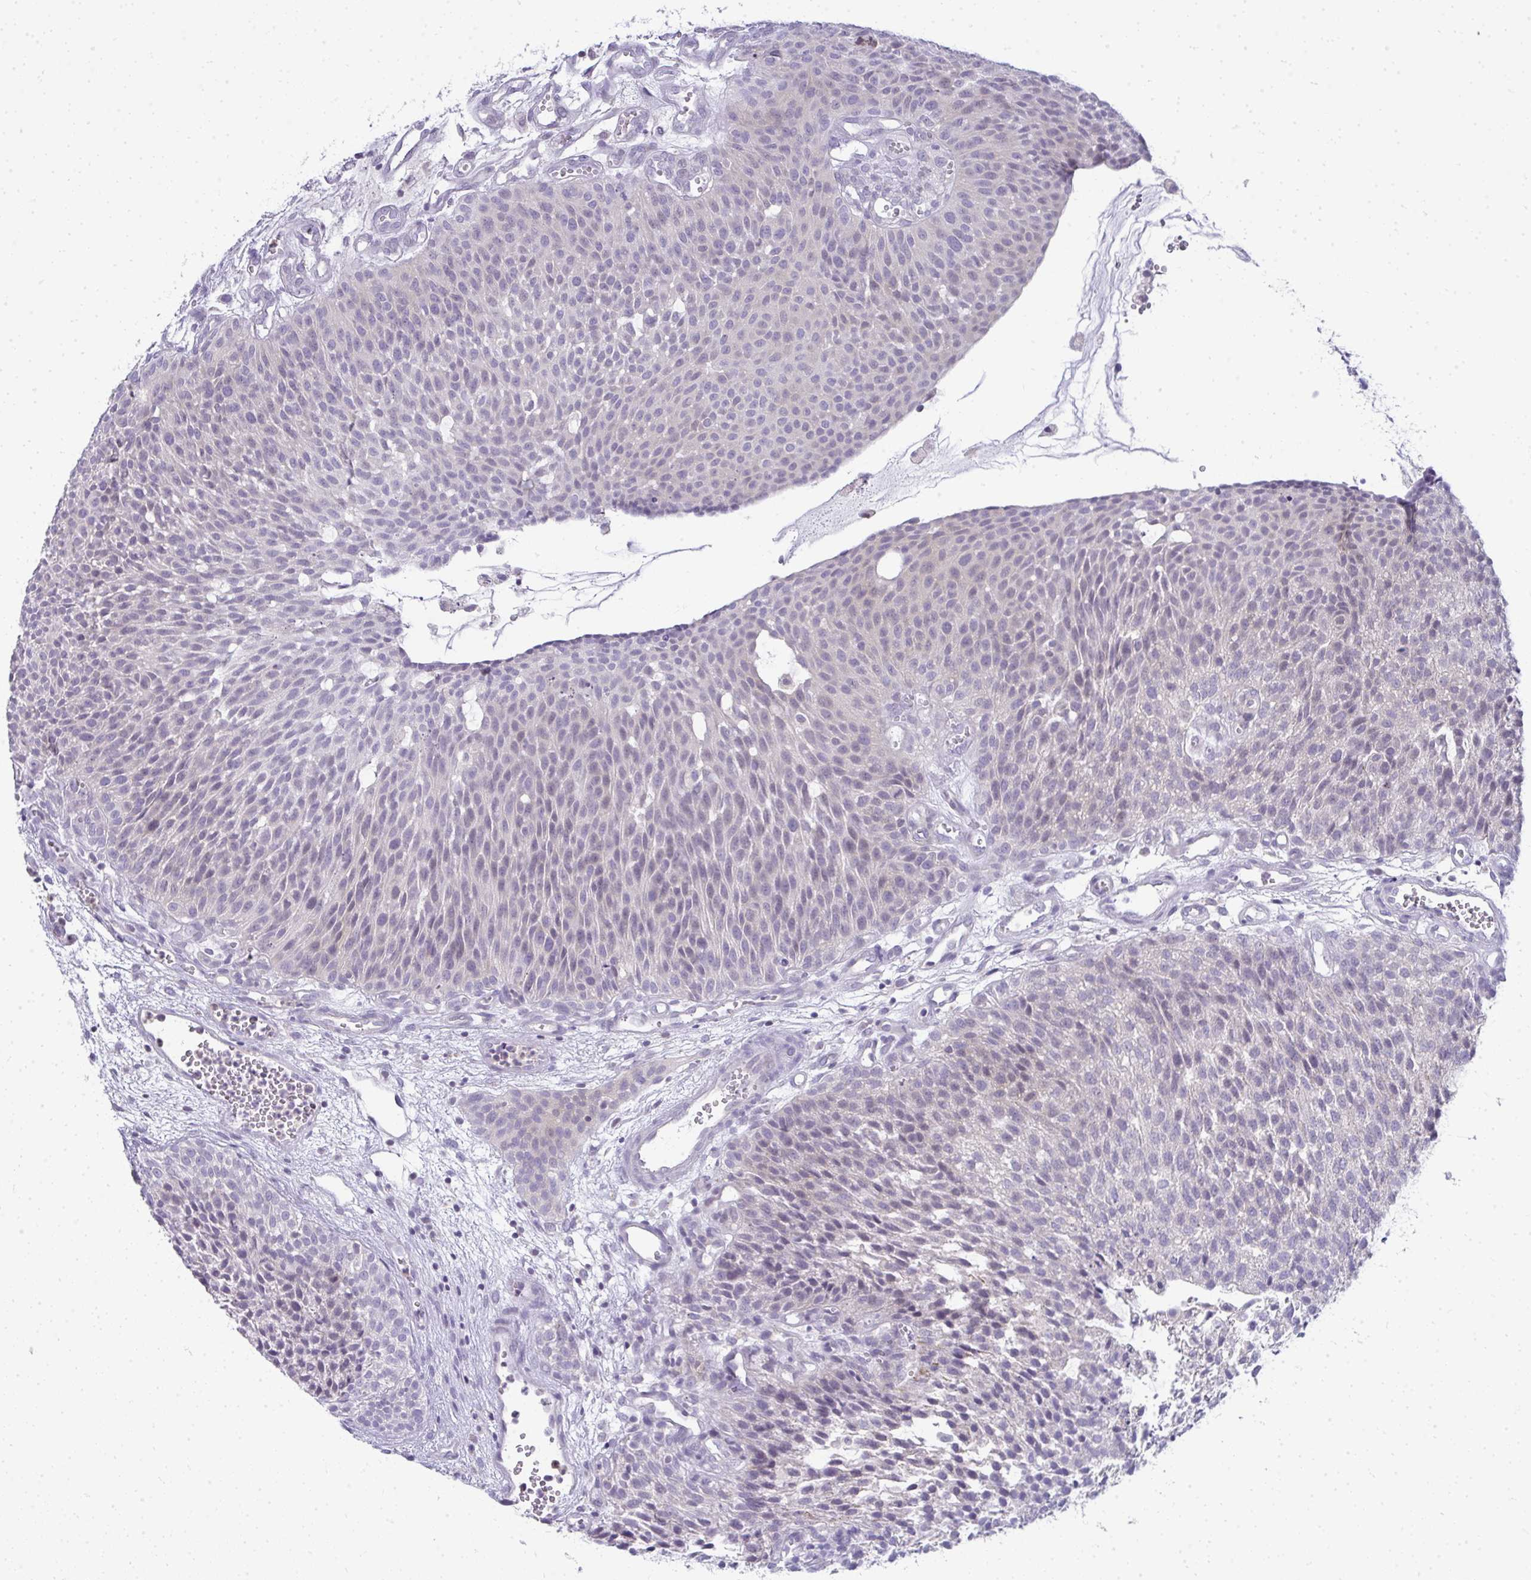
{"staining": {"intensity": "negative", "quantity": "none", "location": "none"}, "tissue": "urothelial cancer", "cell_type": "Tumor cells", "image_type": "cancer", "snomed": [{"axis": "morphology", "description": "Urothelial carcinoma, NOS"}, {"axis": "topography", "description": "Urinary bladder"}], "caption": "DAB immunohistochemical staining of transitional cell carcinoma displays no significant expression in tumor cells.", "gene": "VPS4B", "patient": {"sex": "male", "age": 84}}